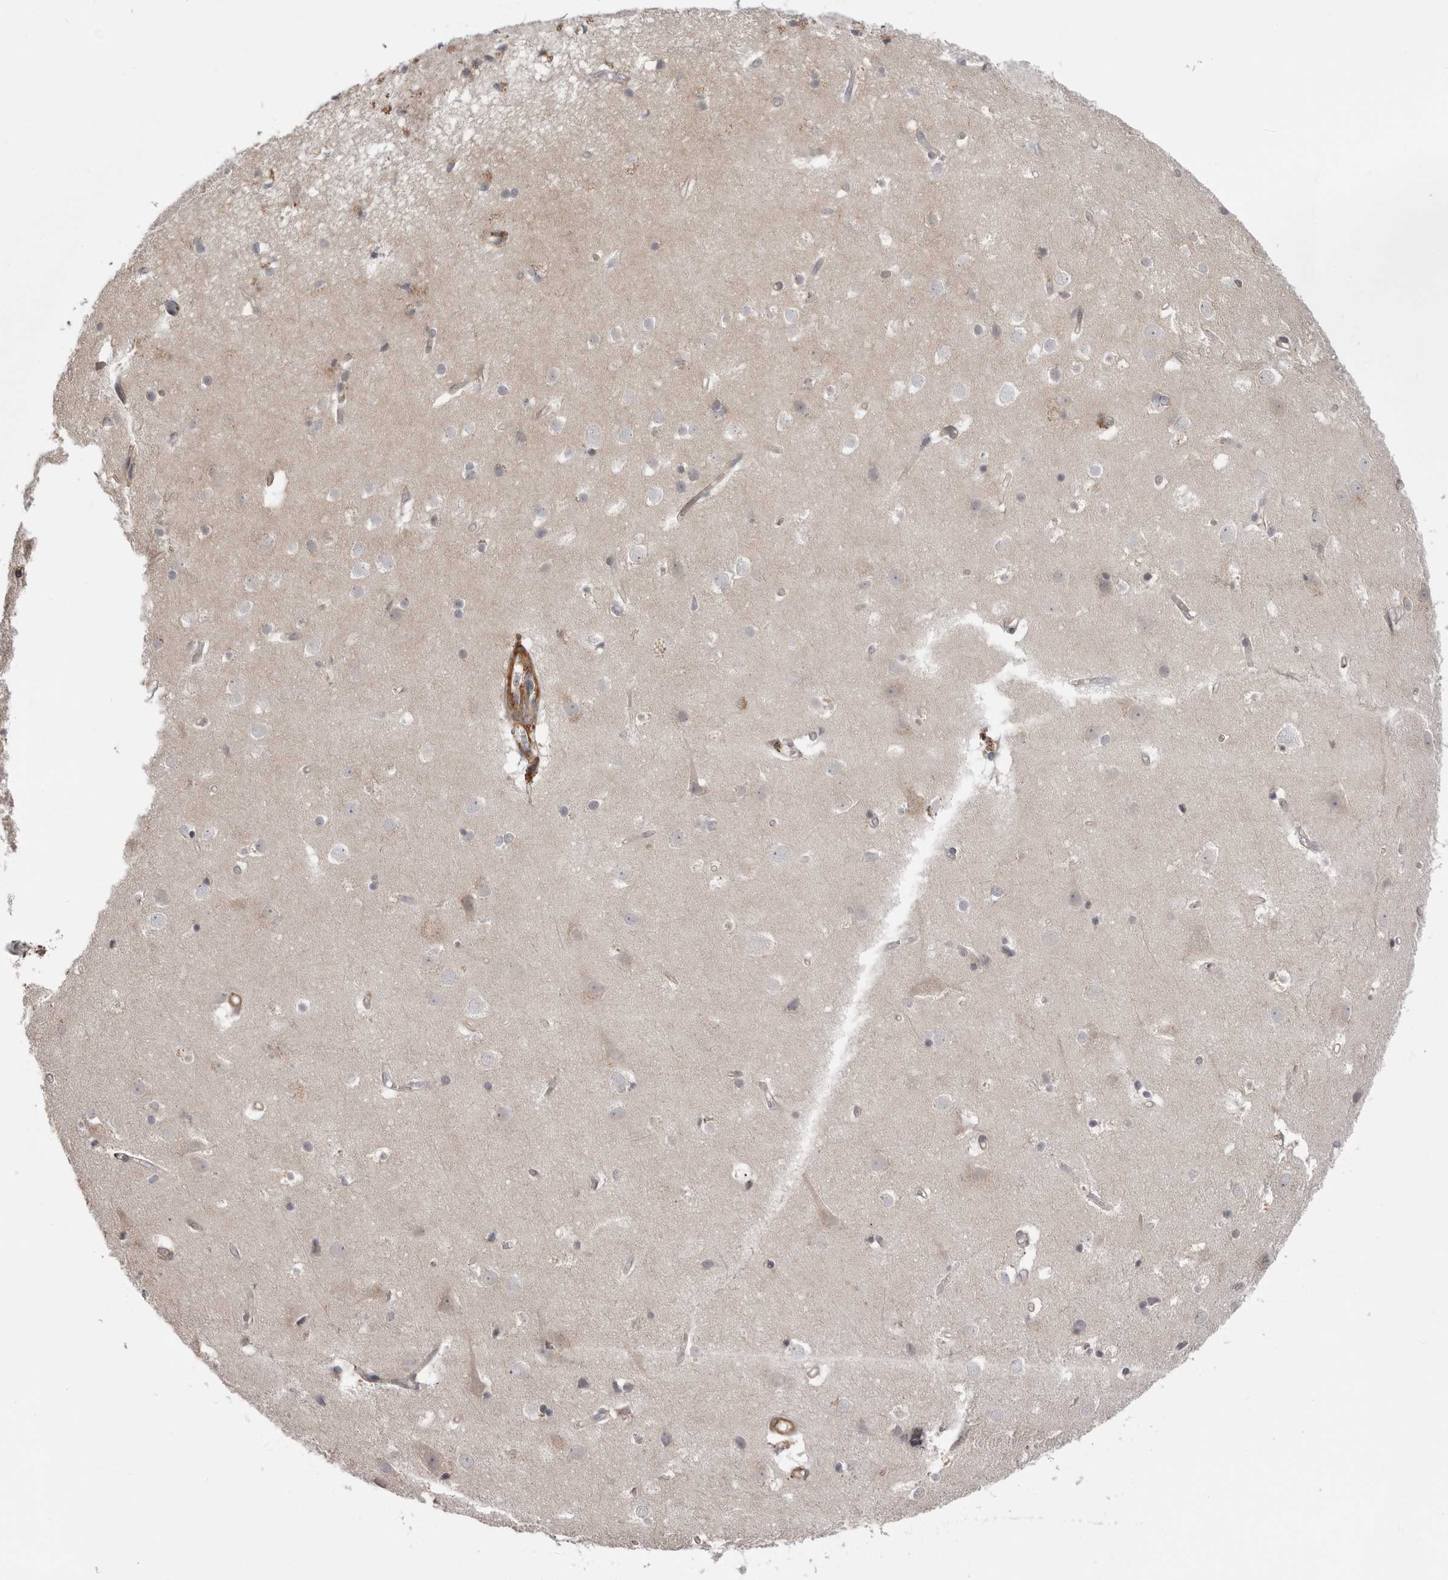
{"staining": {"intensity": "moderate", "quantity": ">75%", "location": "cytoplasmic/membranous"}, "tissue": "cerebral cortex", "cell_type": "Endothelial cells", "image_type": "normal", "snomed": [{"axis": "morphology", "description": "Normal tissue, NOS"}, {"axis": "topography", "description": "Cerebral cortex"}], "caption": "Immunohistochemical staining of unremarkable human cerebral cortex reveals medium levels of moderate cytoplasmic/membranous positivity in approximately >75% of endothelial cells. The staining is performed using DAB (3,3'-diaminobenzidine) brown chromogen to label protein expression. The nuclei are counter-stained blue using hematoxylin.", "gene": "SCP2", "patient": {"sex": "male", "age": 54}}